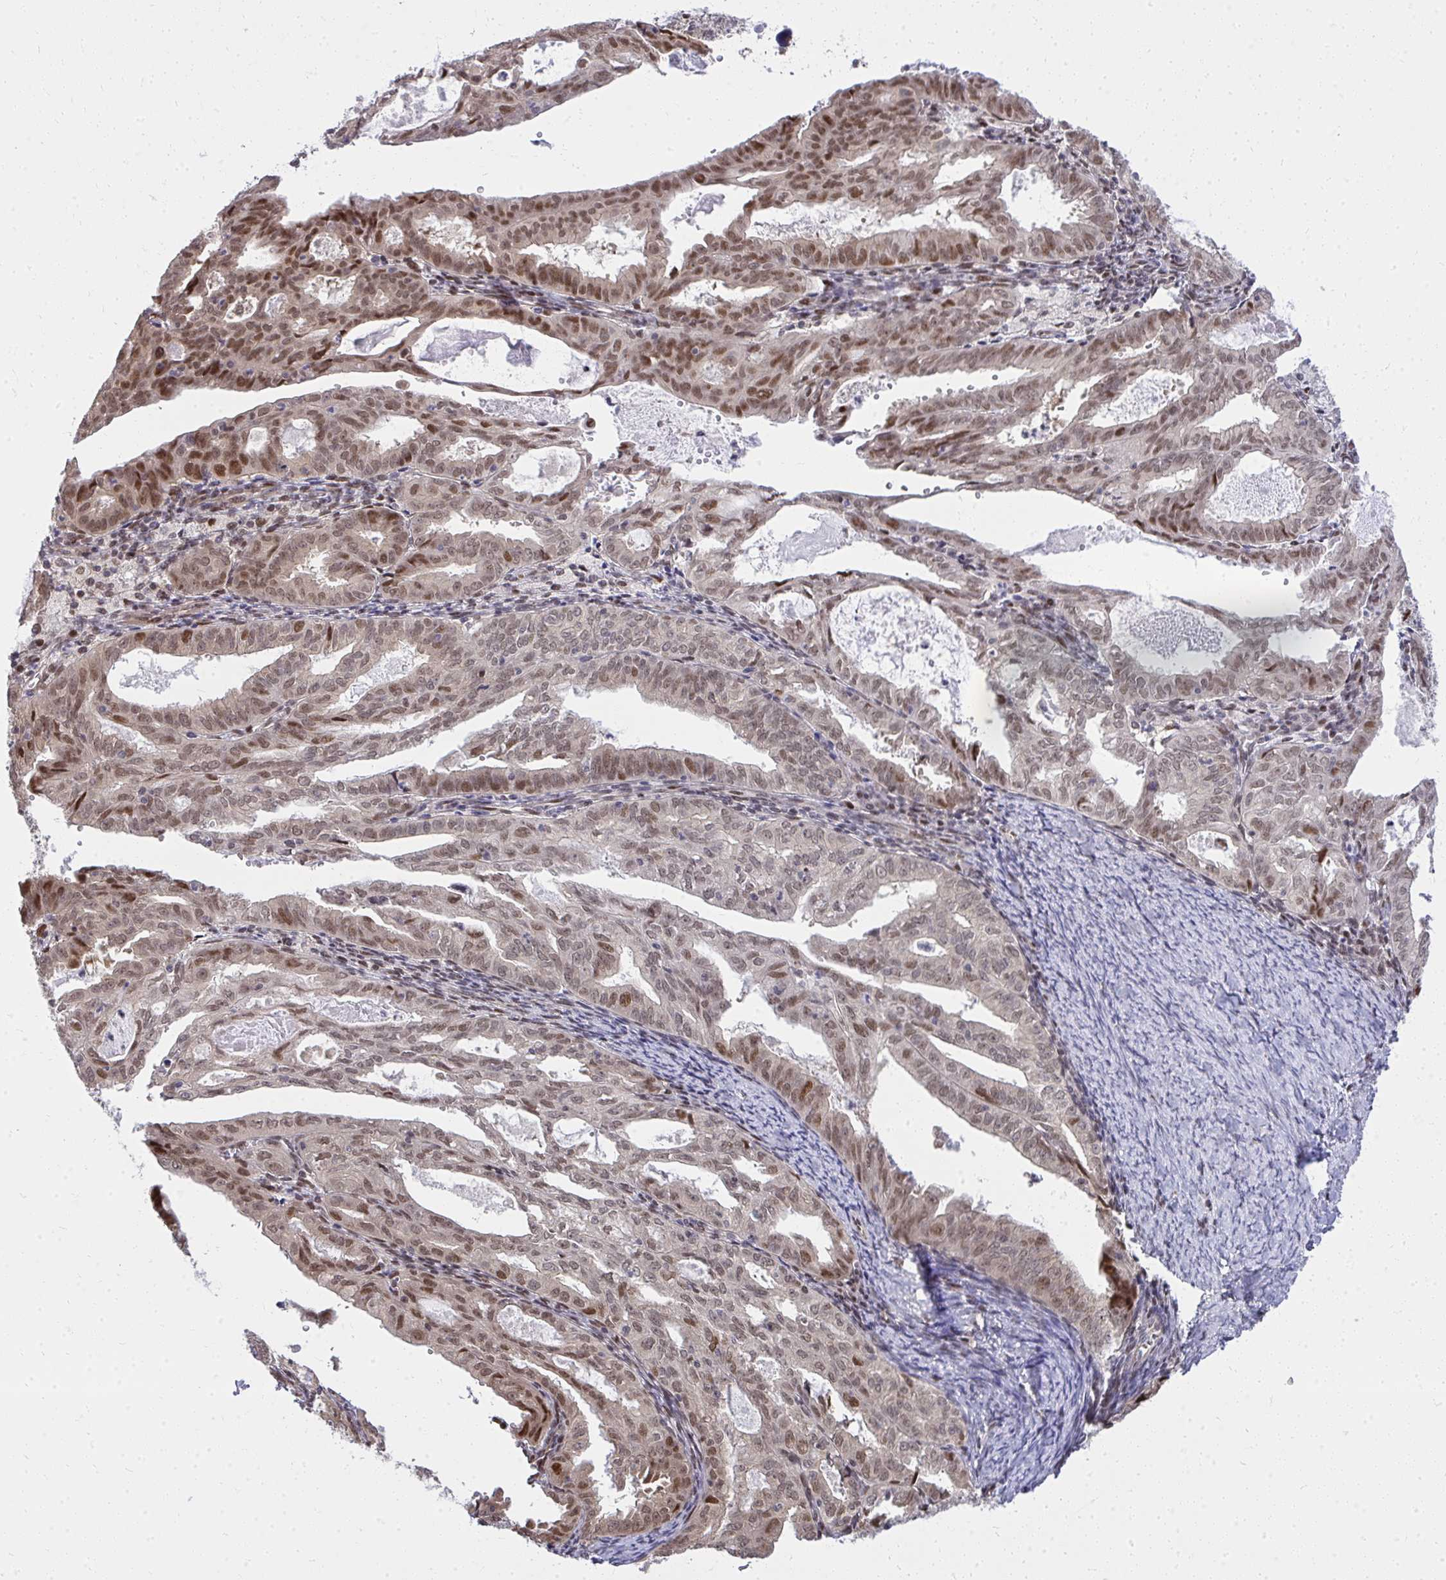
{"staining": {"intensity": "moderate", "quantity": ">75%", "location": "nuclear"}, "tissue": "endometrial cancer", "cell_type": "Tumor cells", "image_type": "cancer", "snomed": [{"axis": "morphology", "description": "Adenocarcinoma, NOS"}, {"axis": "topography", "description": "Endometrium"}], "caption": "Human adenocarcinoma (endometrial) stained with a brown dye reveals moderate nuclear positive staining in approximately >75% of tumor cells.", "gene": "PIGY", "patient": {"sex": "female", "age": 70}}